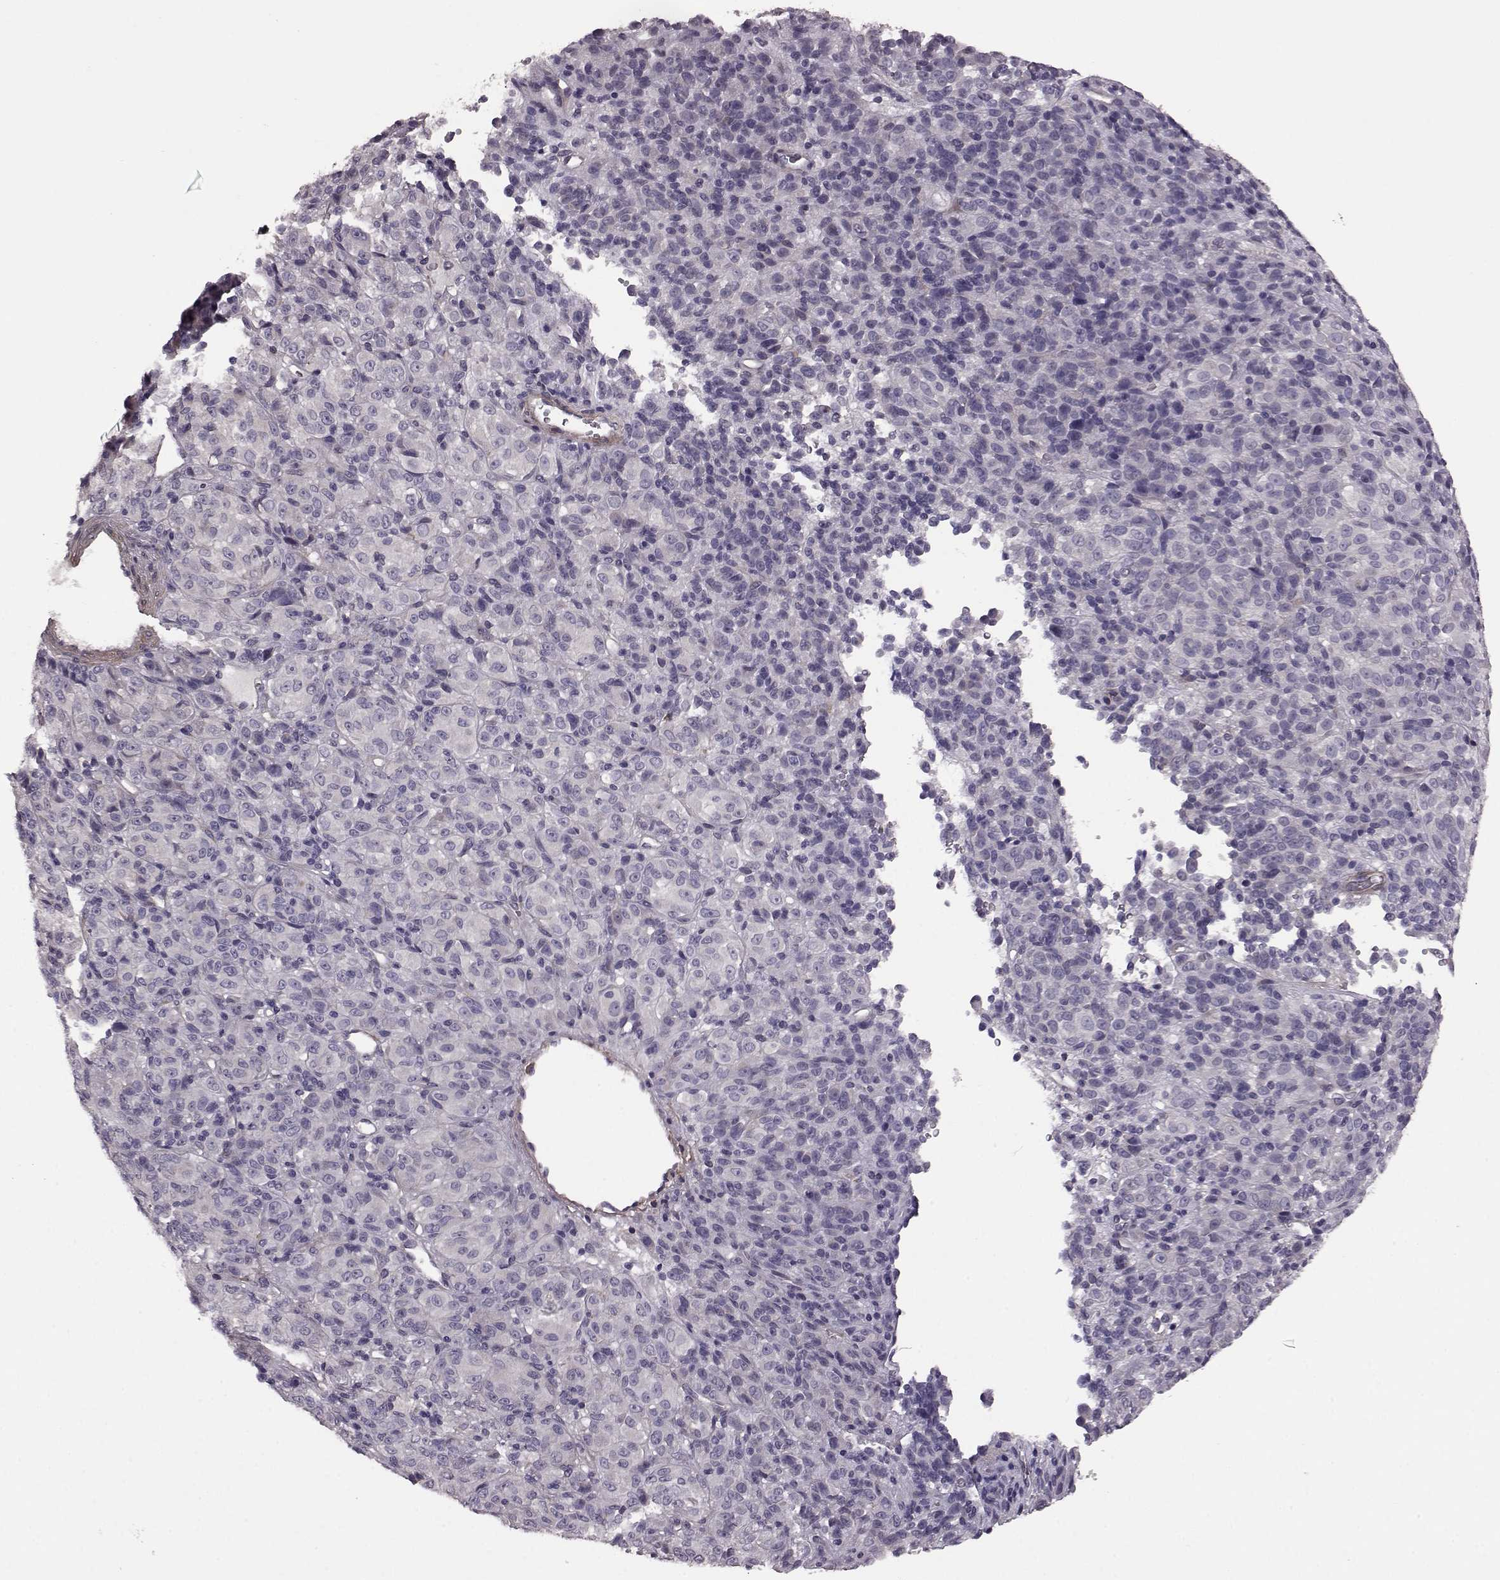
{"staining": {"intensity": "negative", "quantity": "none", "location": "none"}, "tissue": "melanoma", "cell_type": "Tumor cells", "image_type": "cancer", "snomed": [{"axis": "morphology", "description": "Malignant melanoma, Metastatic site"}, {"axis": "topography", "description": "Brain"}], "caption": "The immunohistochemistry (IHC) photomicrograph has no significant staining in tumor cells of melanoma tissue. Nuclei are stained in blue.", "gene": "GRK1", "patient": {"sex": "female", "age": 56}}